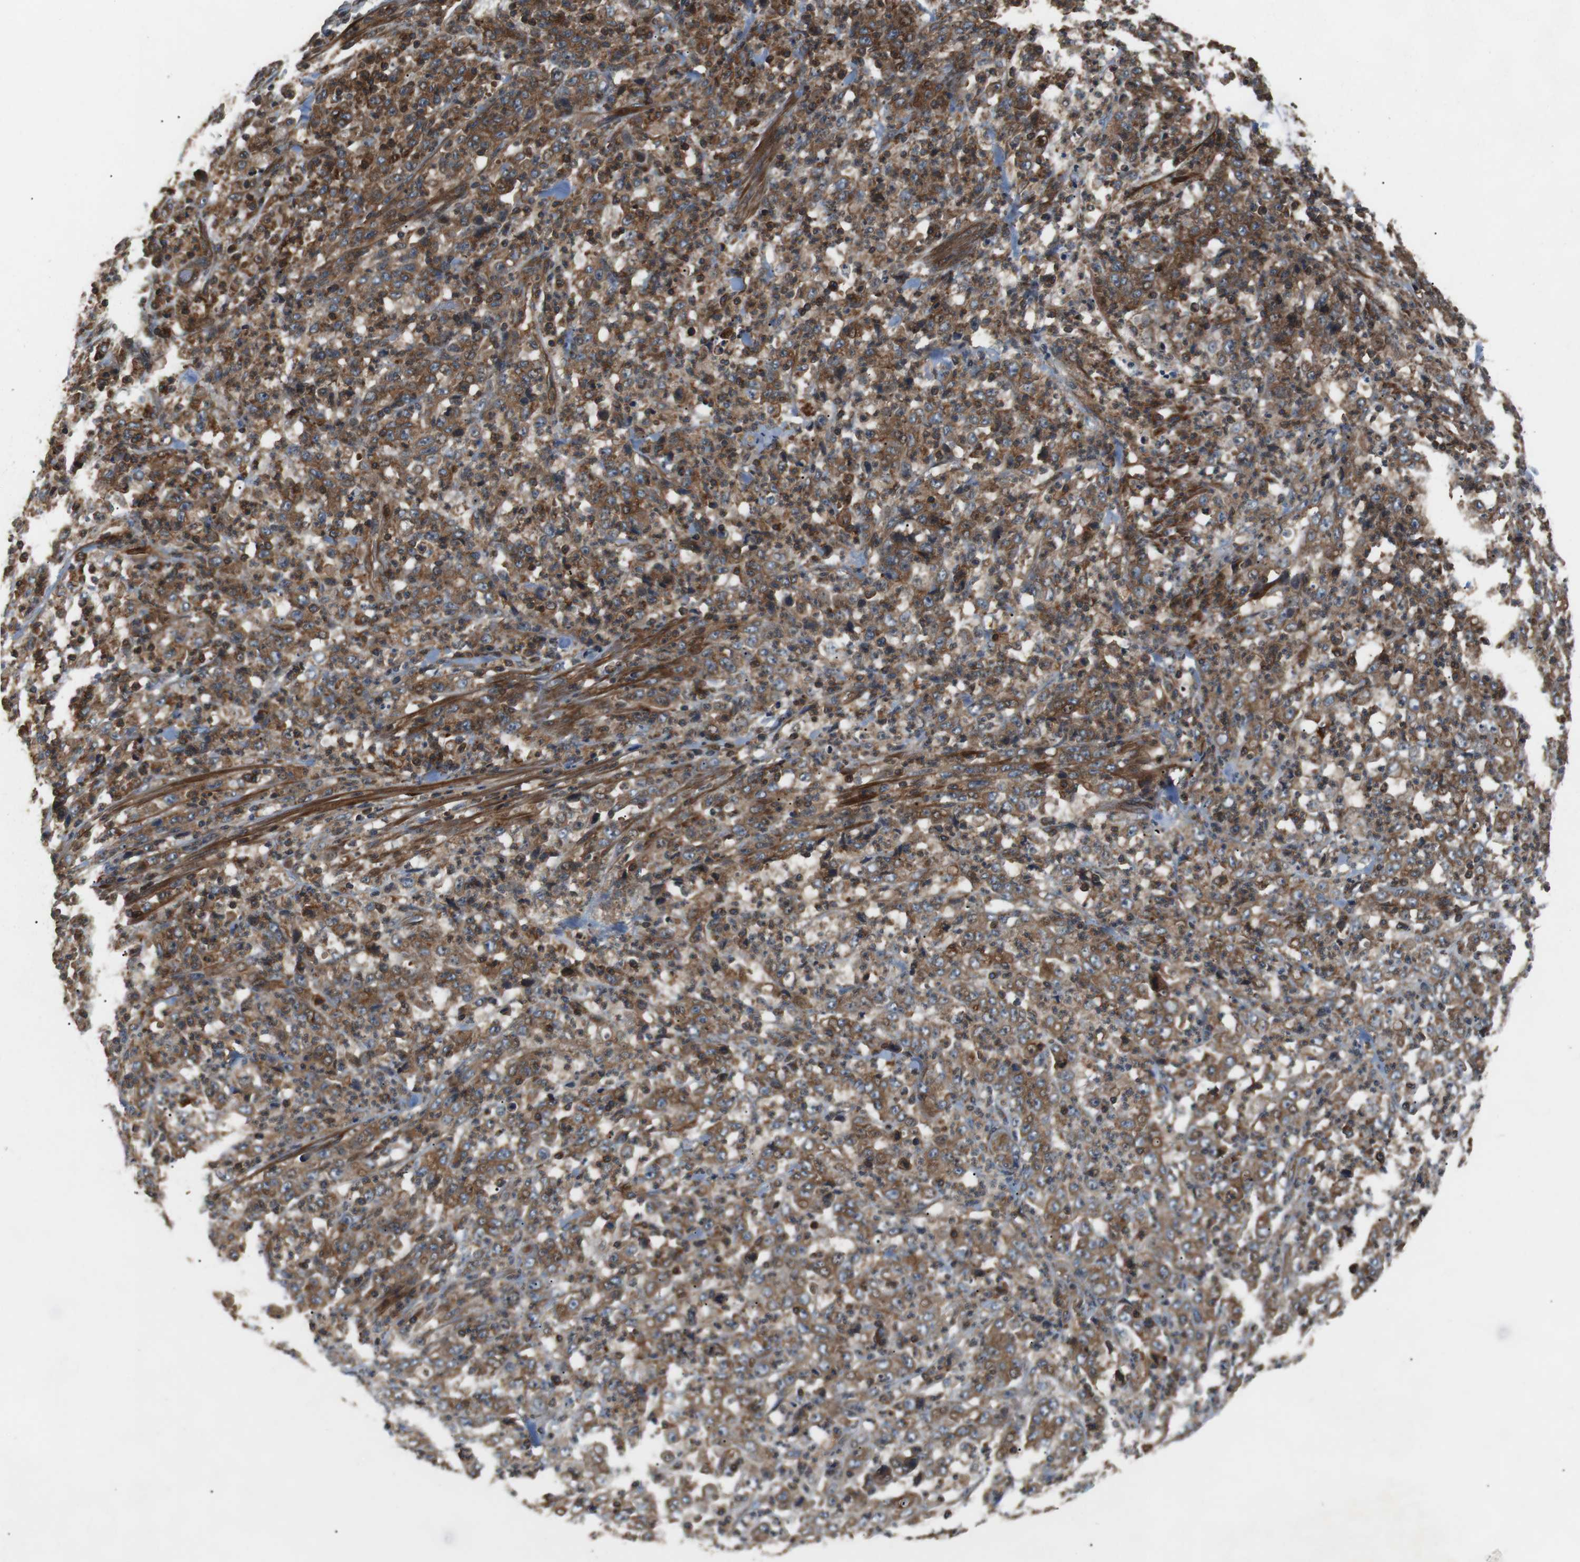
{"staining": {"intensity": "moderate", "quantity": ">75%", "location": "cytoplasmic/membranous"}, "tissue": "stomach cancer", "cell_type": "Tumor cells", "image_type": "cancer", "snomed": [{"axis": "morphology", "description": "Adenocarcinoma, NOS"}, {"axis": "topography", "description": "Stomach, lower"}], "caption": "Stomach cancer stained with a brown dye exhibits moderate cytoplasmic/membranous positive staining in about >75% of tumor cells.", "gene": "GPR161", "patient": {"sex": "female", "age": 71}}